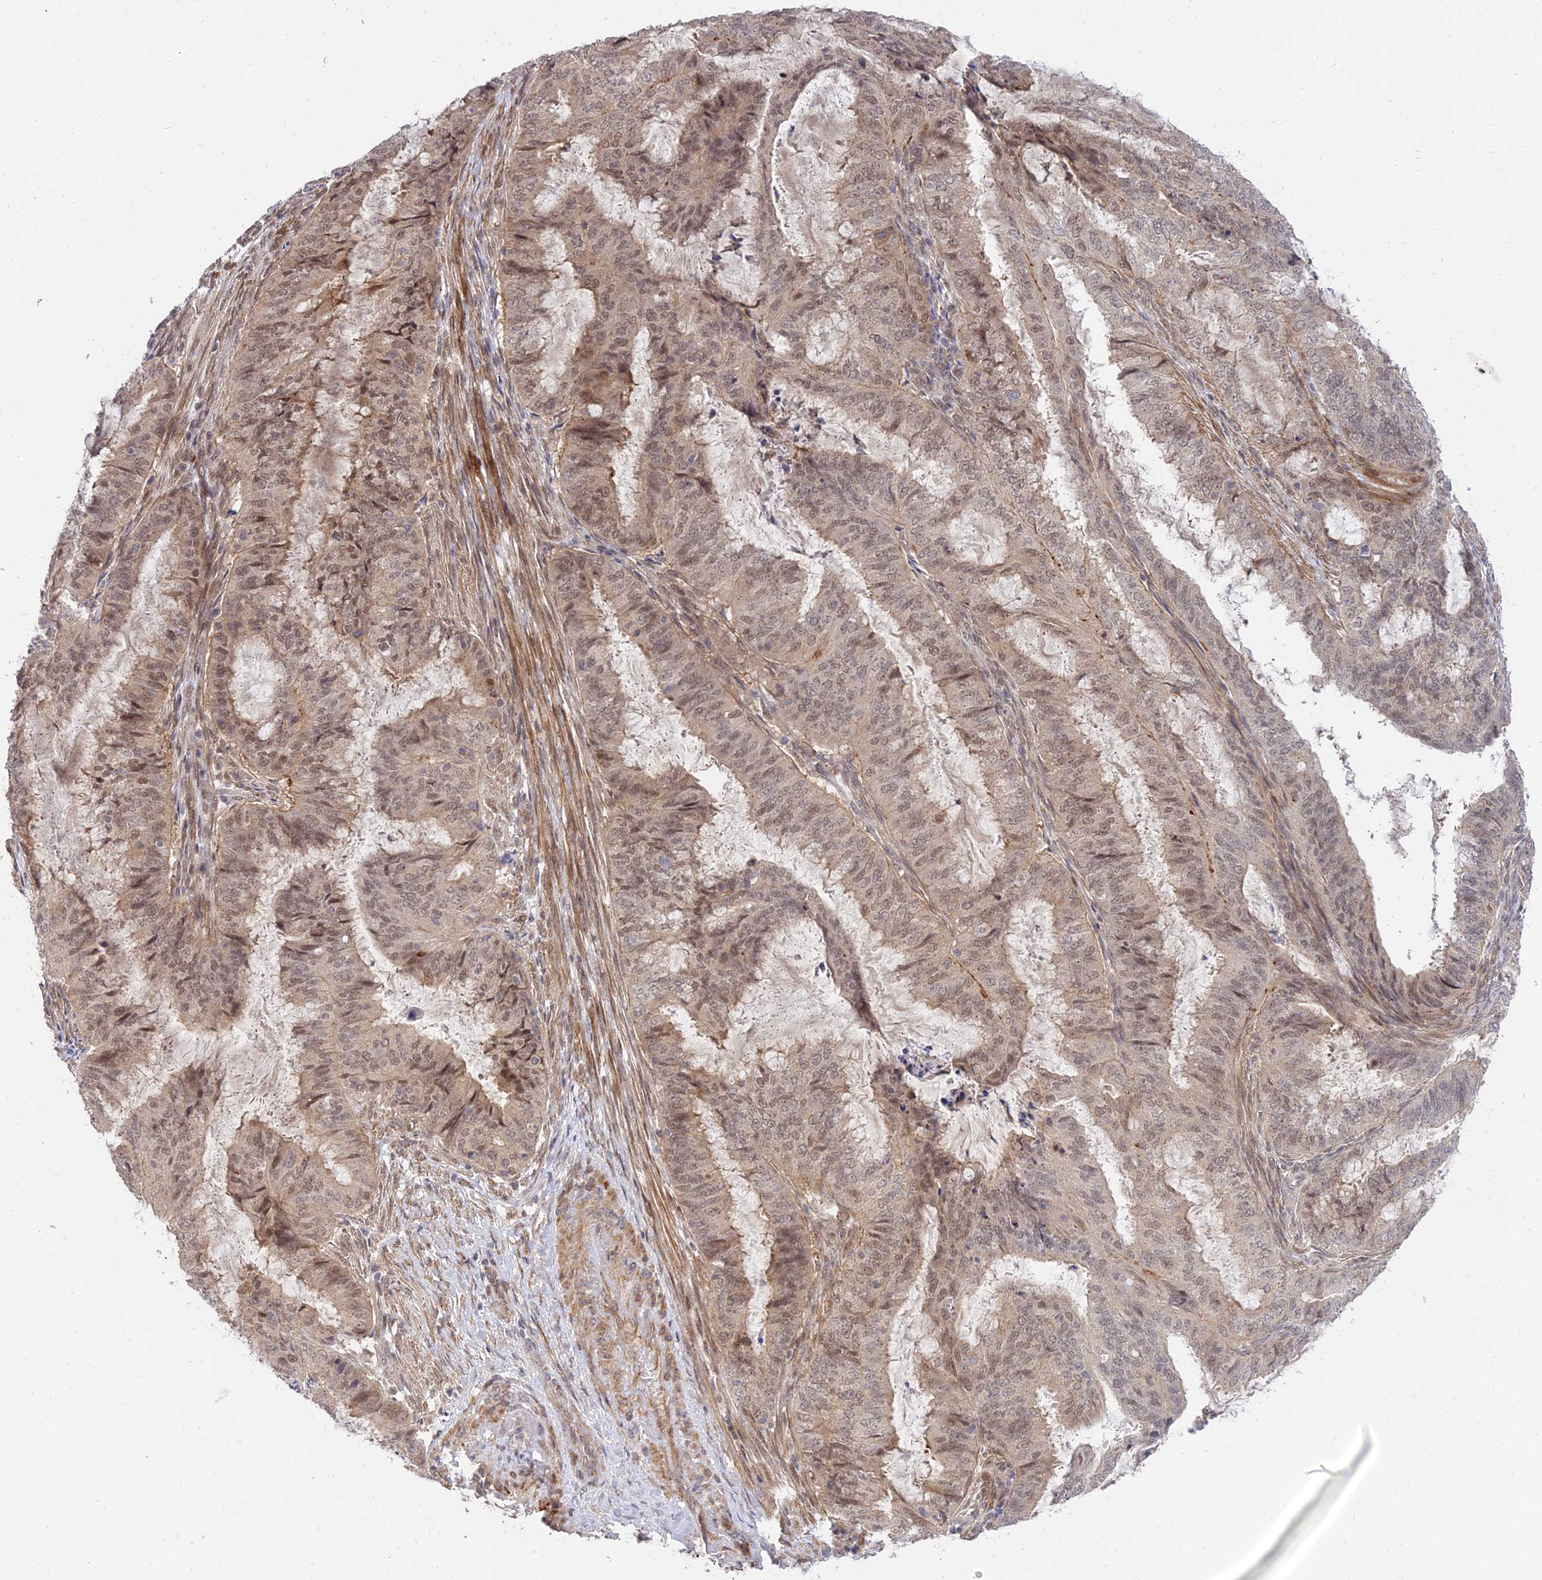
{"staining": {"intensity": "moderate", "quantity": ">75%", "location": "nuclear"}, "tissue": "endometrial cancer", "cell_type": "Tumor cells", "image_type": "cancer", "snomed": [{"axis": "morphology", "description": "Adenocarcinoma, NOS"}, {"axis": "topography", "description": "Endometrium"}], "caption": "A high-resolution histopathology image shows IHC staining of endometrial cancer (adenocarcinoma), which displays moderate nuclear positivity in approximately >75% of tumor cells. Using DAB (brown) and hematoxylin (blue) stains, captured at high magnification using brightfield microscopy.", "gene": "ZNF85", "patient": {"sex": "female", "age": 51}}